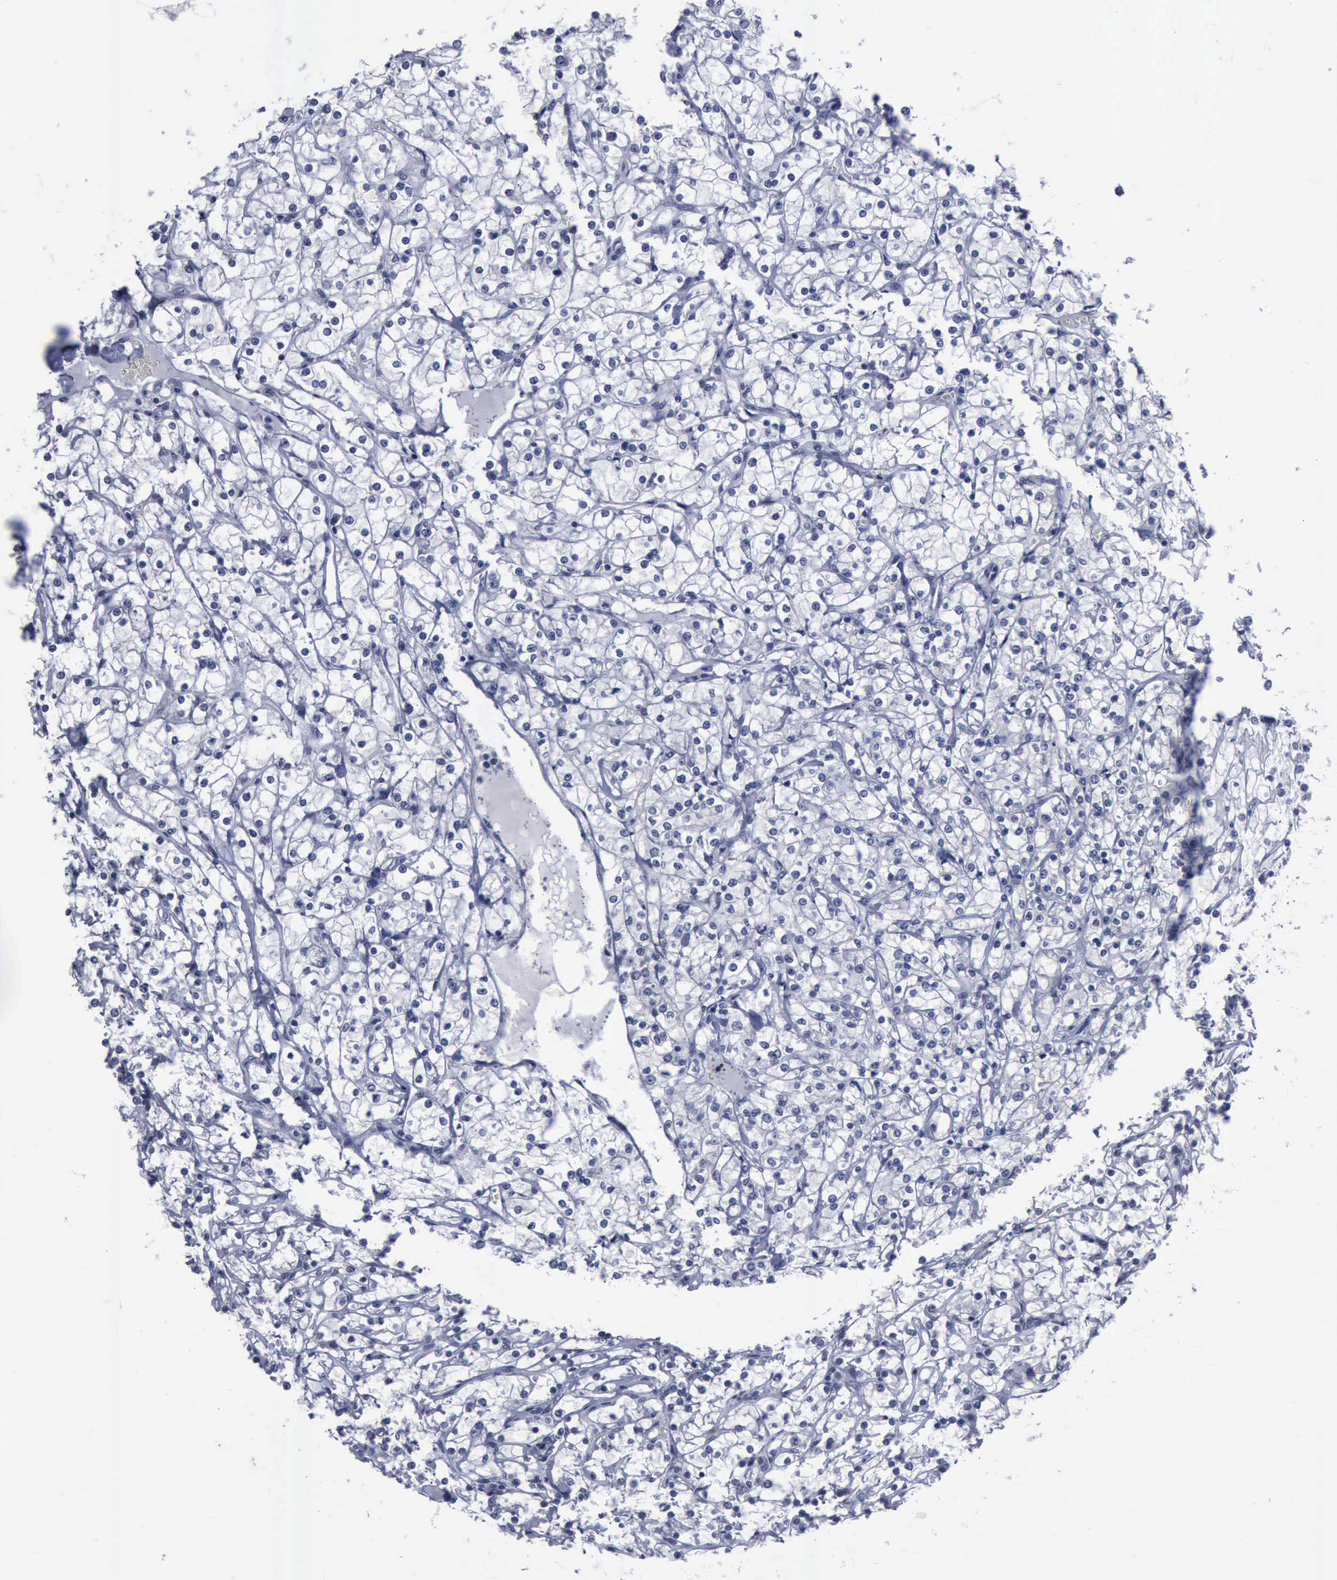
{"staining": {"intensity": "negative", "quantity": "none", "location": "none"}, "tissue": "renal cancer", "cell_type": "Tumor cells", "image_type": "cancer", "snomed": [{"axis": "morphology", "description": "Adenocarcinoma, NOS"}, {"axis": "topography", "description": "Kidney"}], "caption": "Immunohistochemistry image of neoplastic tissue: renal adenocarcinoma stained with DAB reveals no significant protein positivity in tumor cells.", "gene": "BRD1", "patient": {"sex": "female", "age": 73}}